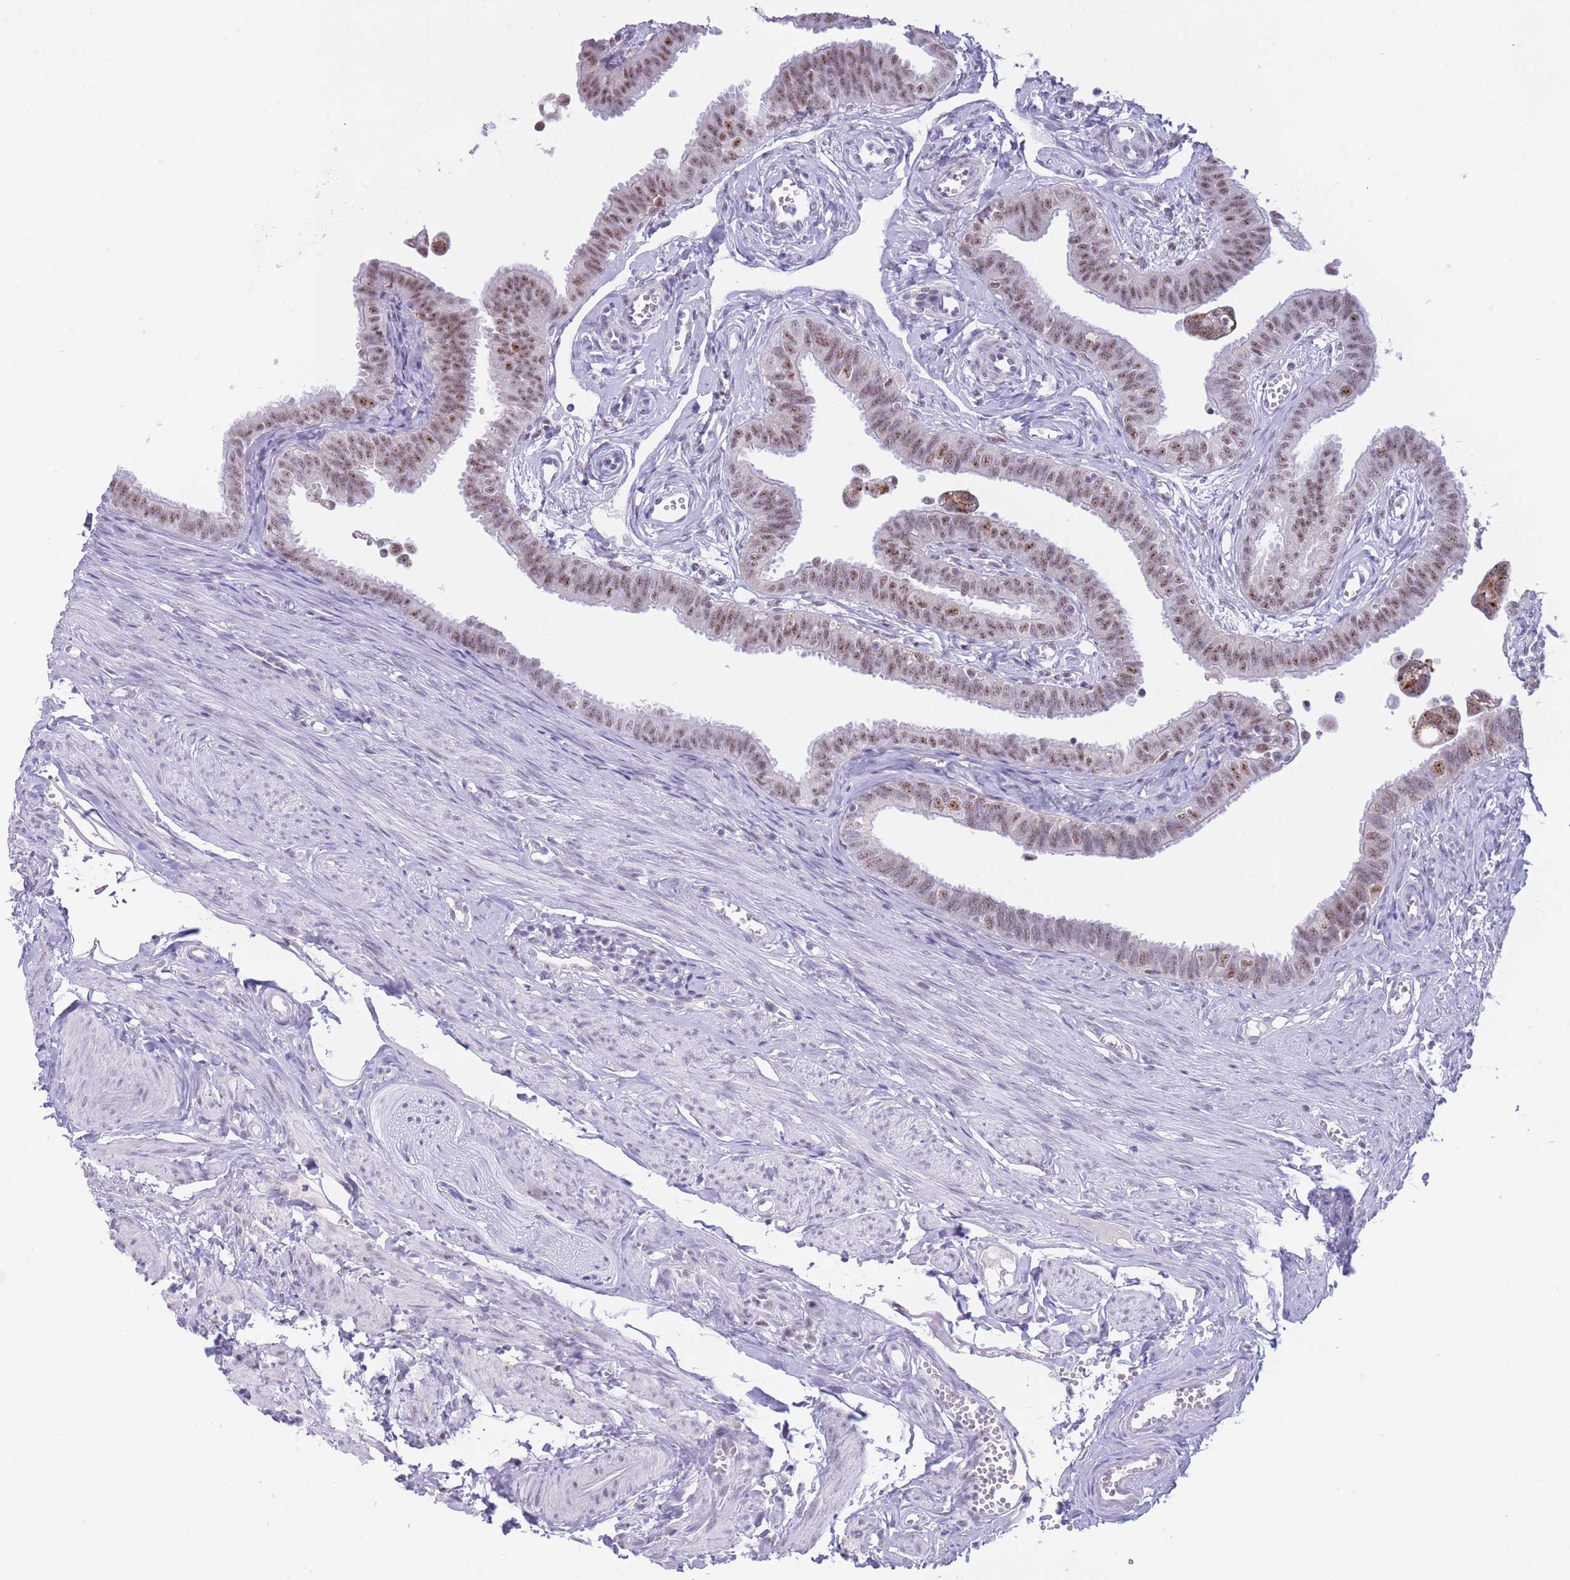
{"staining": {"intensity": "moderate", "quantity": "25%-75%", "location": "nuclear"}, "tissue": "fallopian tube", "cell_type": "Glandular cells", "image_type": "normal", "snomed": [{"axis": "morphology", "description": "Normal tissue, NOS"}, {"axis": "morphology", "description": "Carcinoma, NOS"}, {"axis": "topography", "description": "Fallopian tube"}, {"axis": "topography", "description": "Ovary"}], "caption": "The photomicrograph shows staining of normal fallopian tube, revealing moderate nuclear protein expression (brown color) within glandular cells. (IHC, brightfield microscopy, high magnification).", "gene": "CYP2B6", "patient": {"sex": "female", "age": 59}}